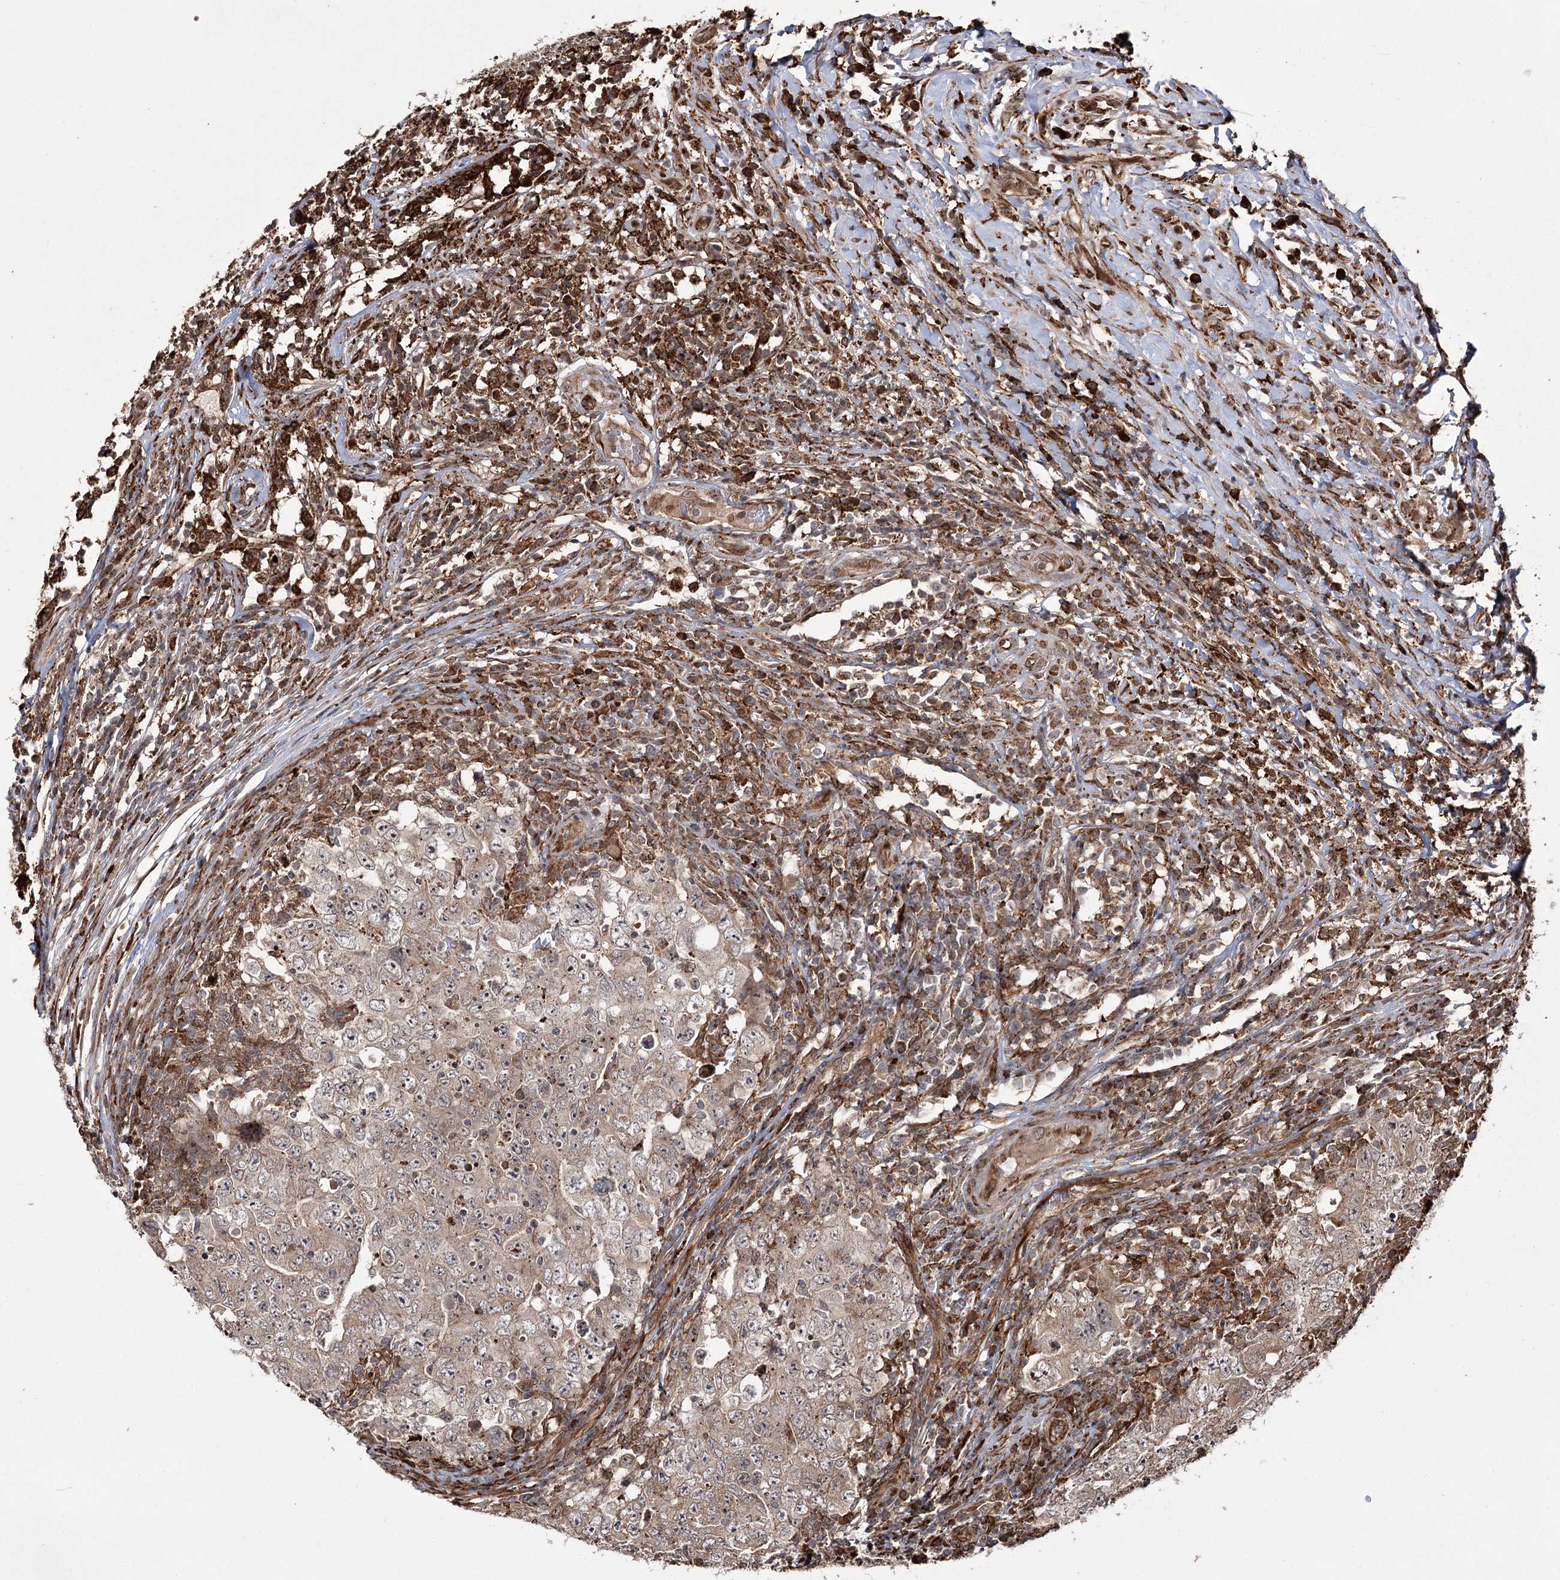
{"staining": {"intensity": "weak", "quantity": ">75%", "location": "cytoplasmic/membranous"}, "tissue": "testis cancer", "cell_type": "Tumor cells", "image_type": "cancer", "snomed": [{"axis": "morphology", "description": "Carcinoma, Embryonal, NOS"}, {"axis": "topography", "description": "Testis"}], "caption": "Immunohistochemistry photomicrograph of neoplastic tissue: testis embryonal carcinoma stained using immunohistochemistry exhibits low levels of weak protein expression localized specifically in the cytoplasmic/membranous of tumor cells, appearing as a cytoplasmic/membranous brown color.", "gene": "FANCL", "patient": {"sex": "male", "age": 26}}